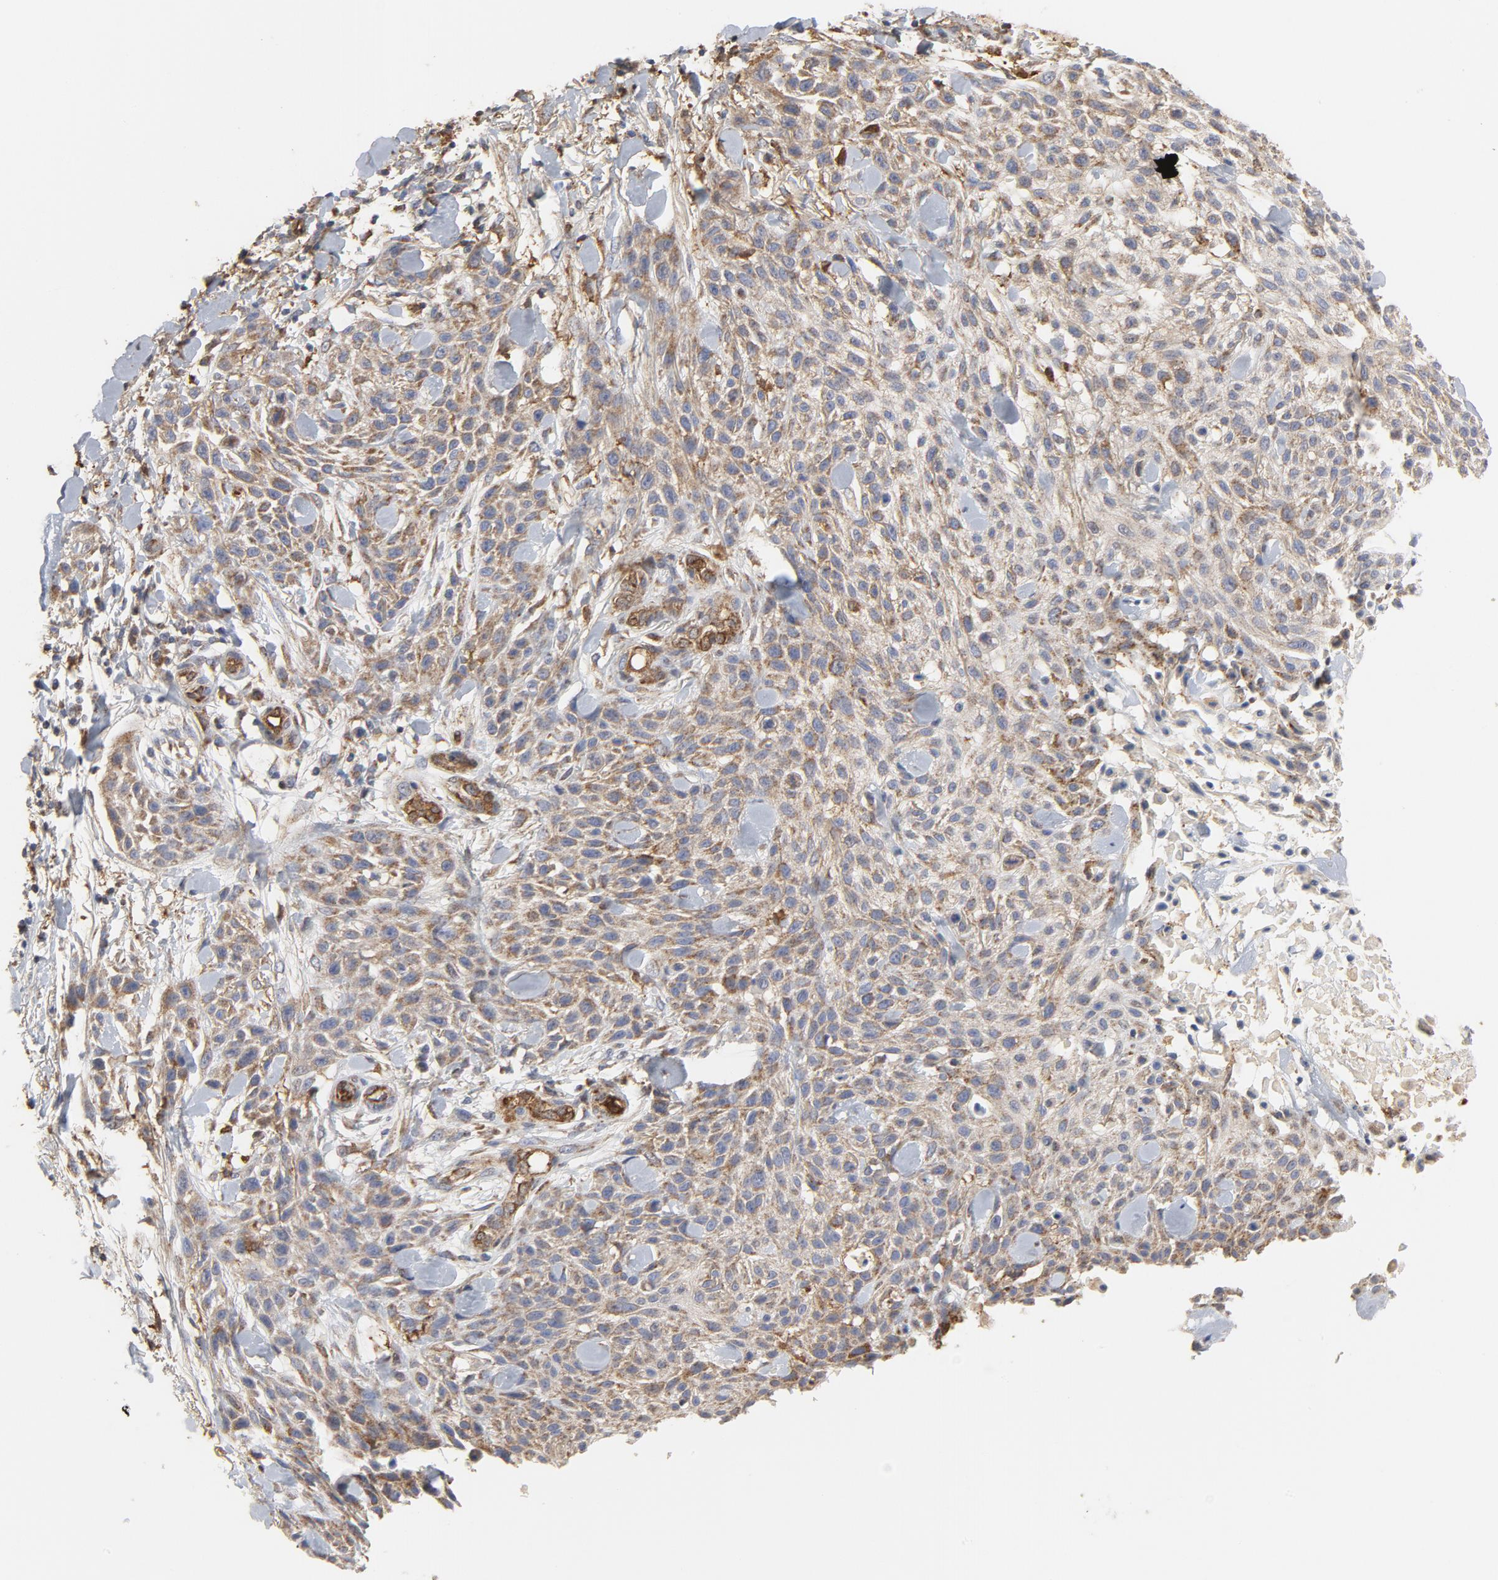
{"staining": {"intensity": "moderate", "quantity": ">75%", "location": "cytoplasmic/membranous"}, "tissue": "skin cancer", "cell_type": "Tumor cells", "image_type": "cancer", "snomed": [{"axis": "morphology", "description": "Squamous cell carcinoma, NOS"}, {"axis": "topography", "description": "Skin"}], "caption": "Immunohistochemical staining of human skin cancer shows medium levels of moderate cytoplasmic/membranous protein positivity in approximately >75% of tumor cells.", "gene": "RAPGEF4", "patient": {"sex": "female", "age": 42}}